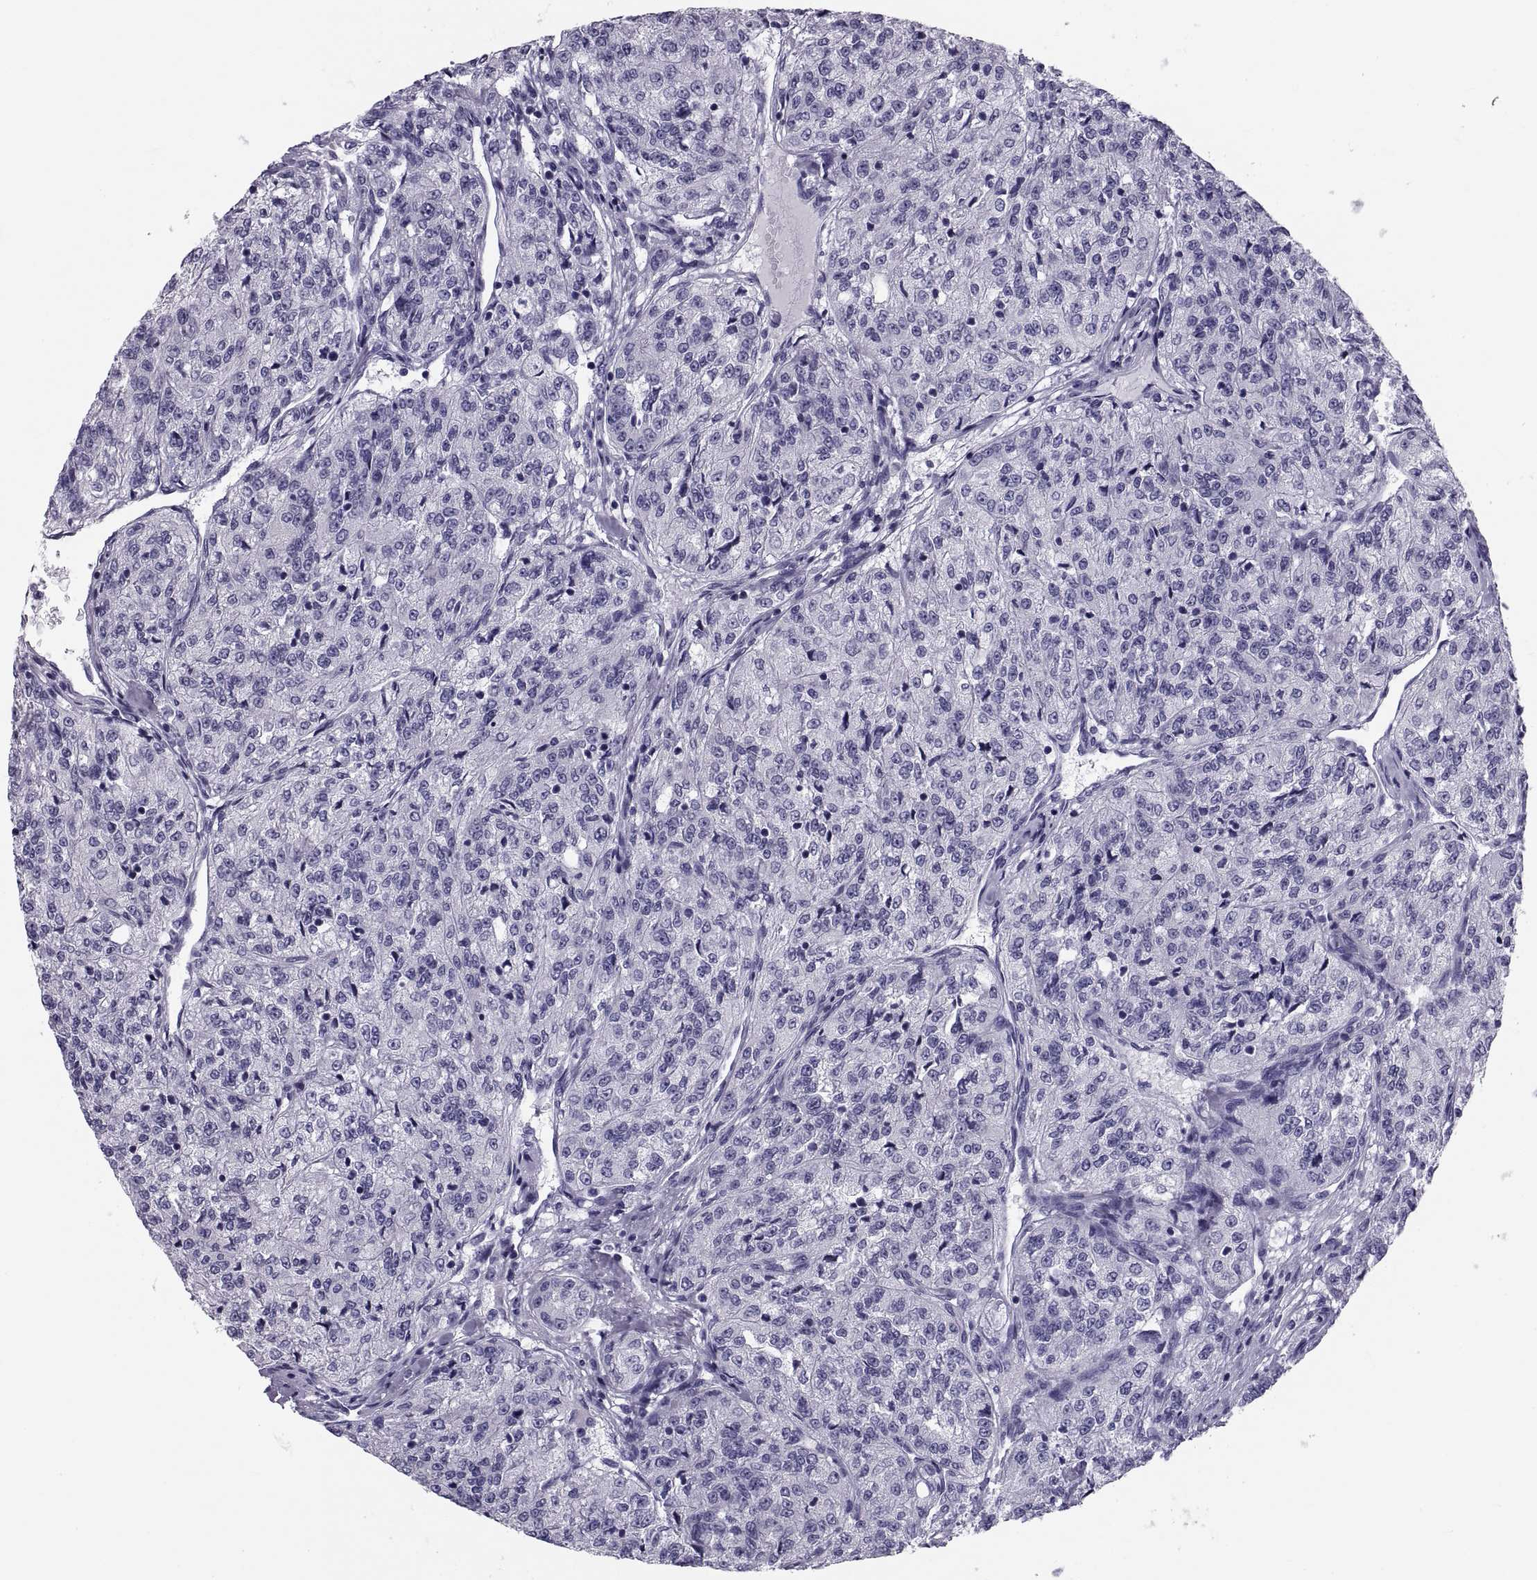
{"staining": {"intensity": "negative", "quantity": "none", "location": "none"}, "tissue": "renal cancer", "cell_type": "Tumor cells", "image_type": "cancer", "snomed": [{"axis": "morphology", "description": "Adenocarcinoma, NOS"}, {"axis": "topography", "description": "Kidney"}], "caption": "Human renal cancer (adenocarcinoma) stained for a protein using IHC exhibits no positivity in tumor cells.", "gene": "DEFB129", "patient": {"sex": "female", "age": 63}}